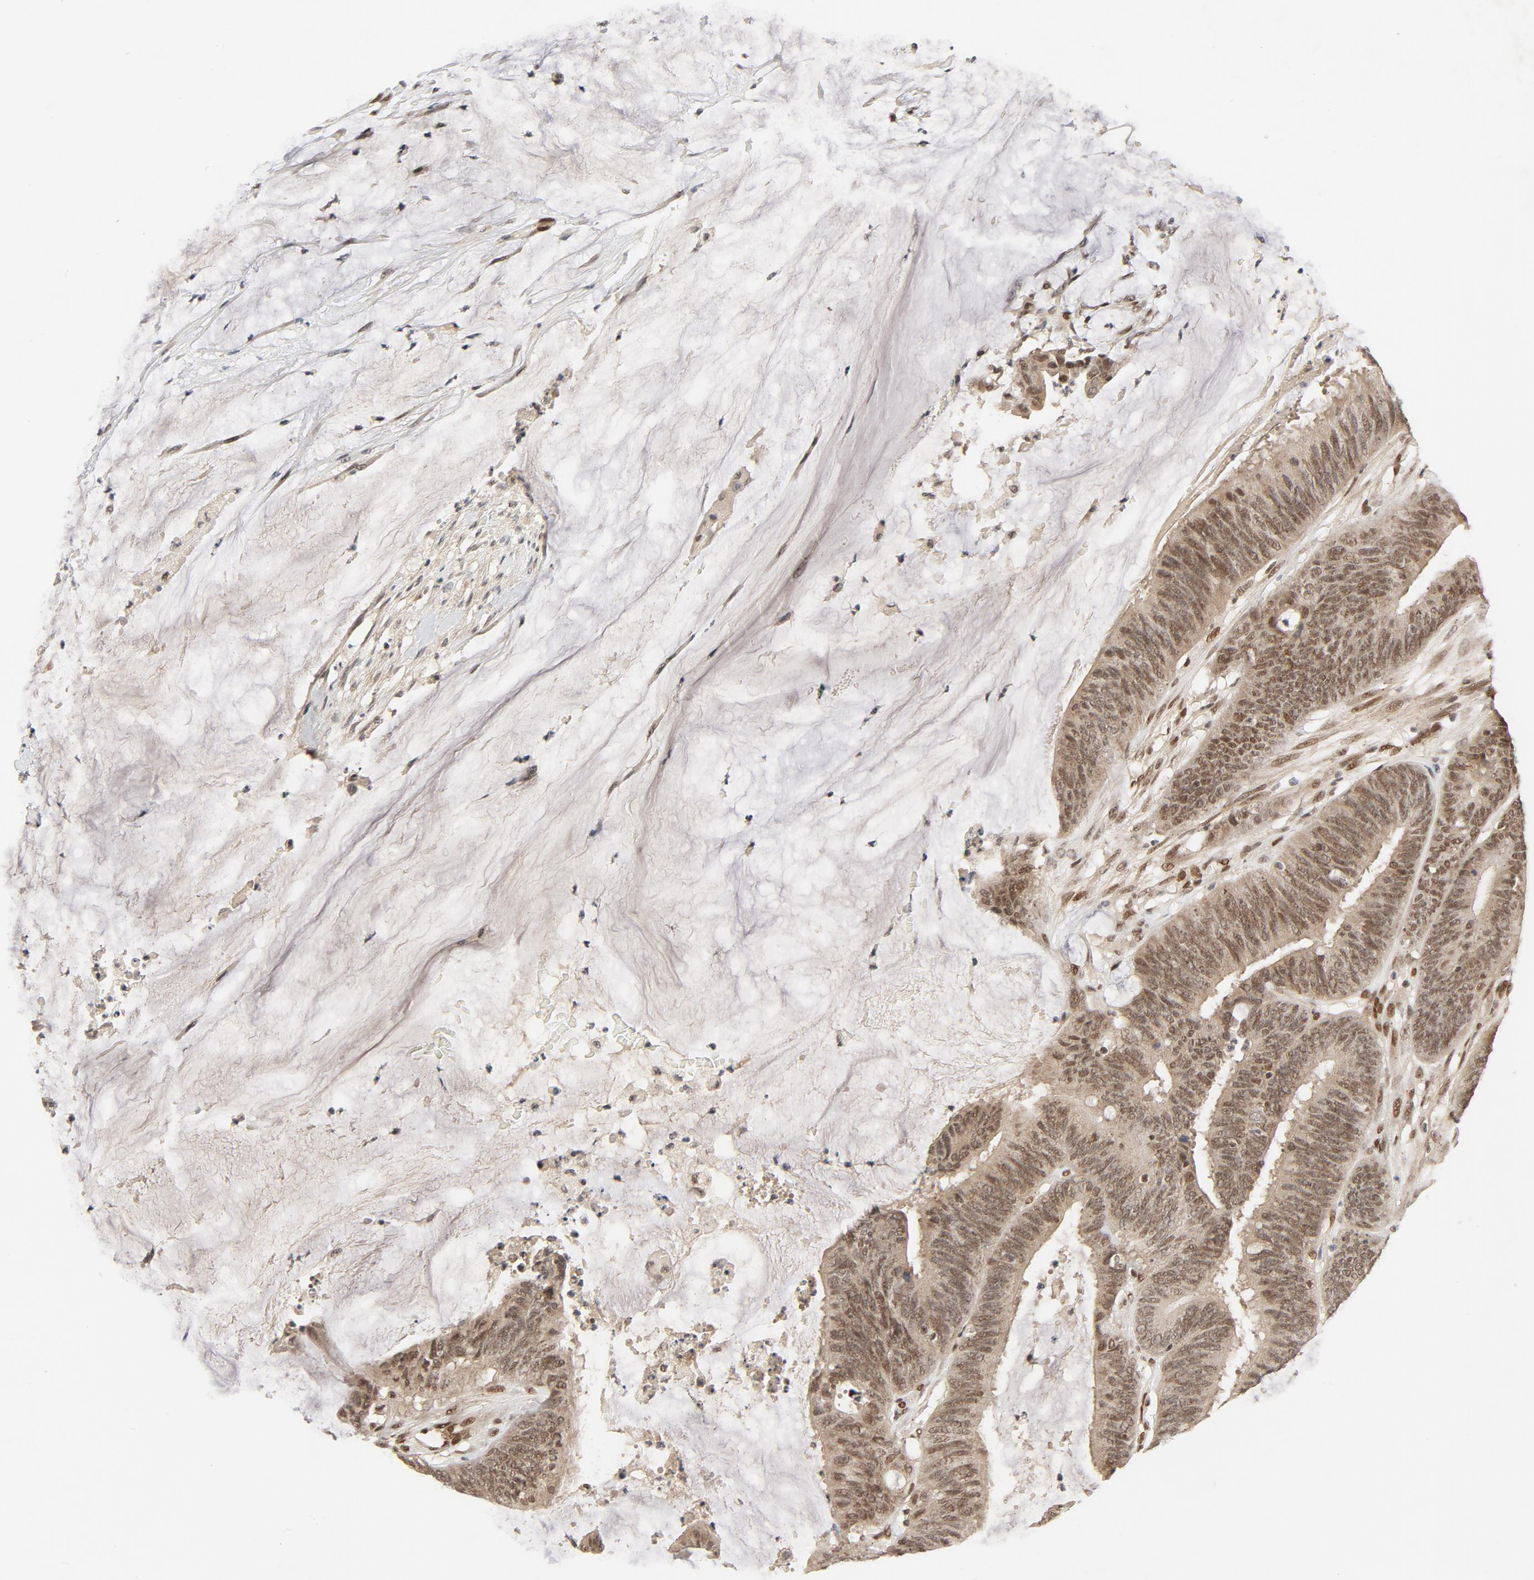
{"staining": {"intensity": "moderate", "quantity": ">75%", "location": "nuclear"}, "tissue": "colorectal cancer", "cell_type": "Tumor cells", "image_type": "cancer", "snomed": [{"axis": "morphology", "description": "Adenocarcinoma, NOS"}, {"axis": "topography", "description": "Rectum"}], "caption": "Immunohistochemical staining of colorectal cancer reveals moderate nuclear protein expression in approximately >75% of tumor cells.", "gene": "SMARCD1", "patient": {"sex": "female", "age": 66}}